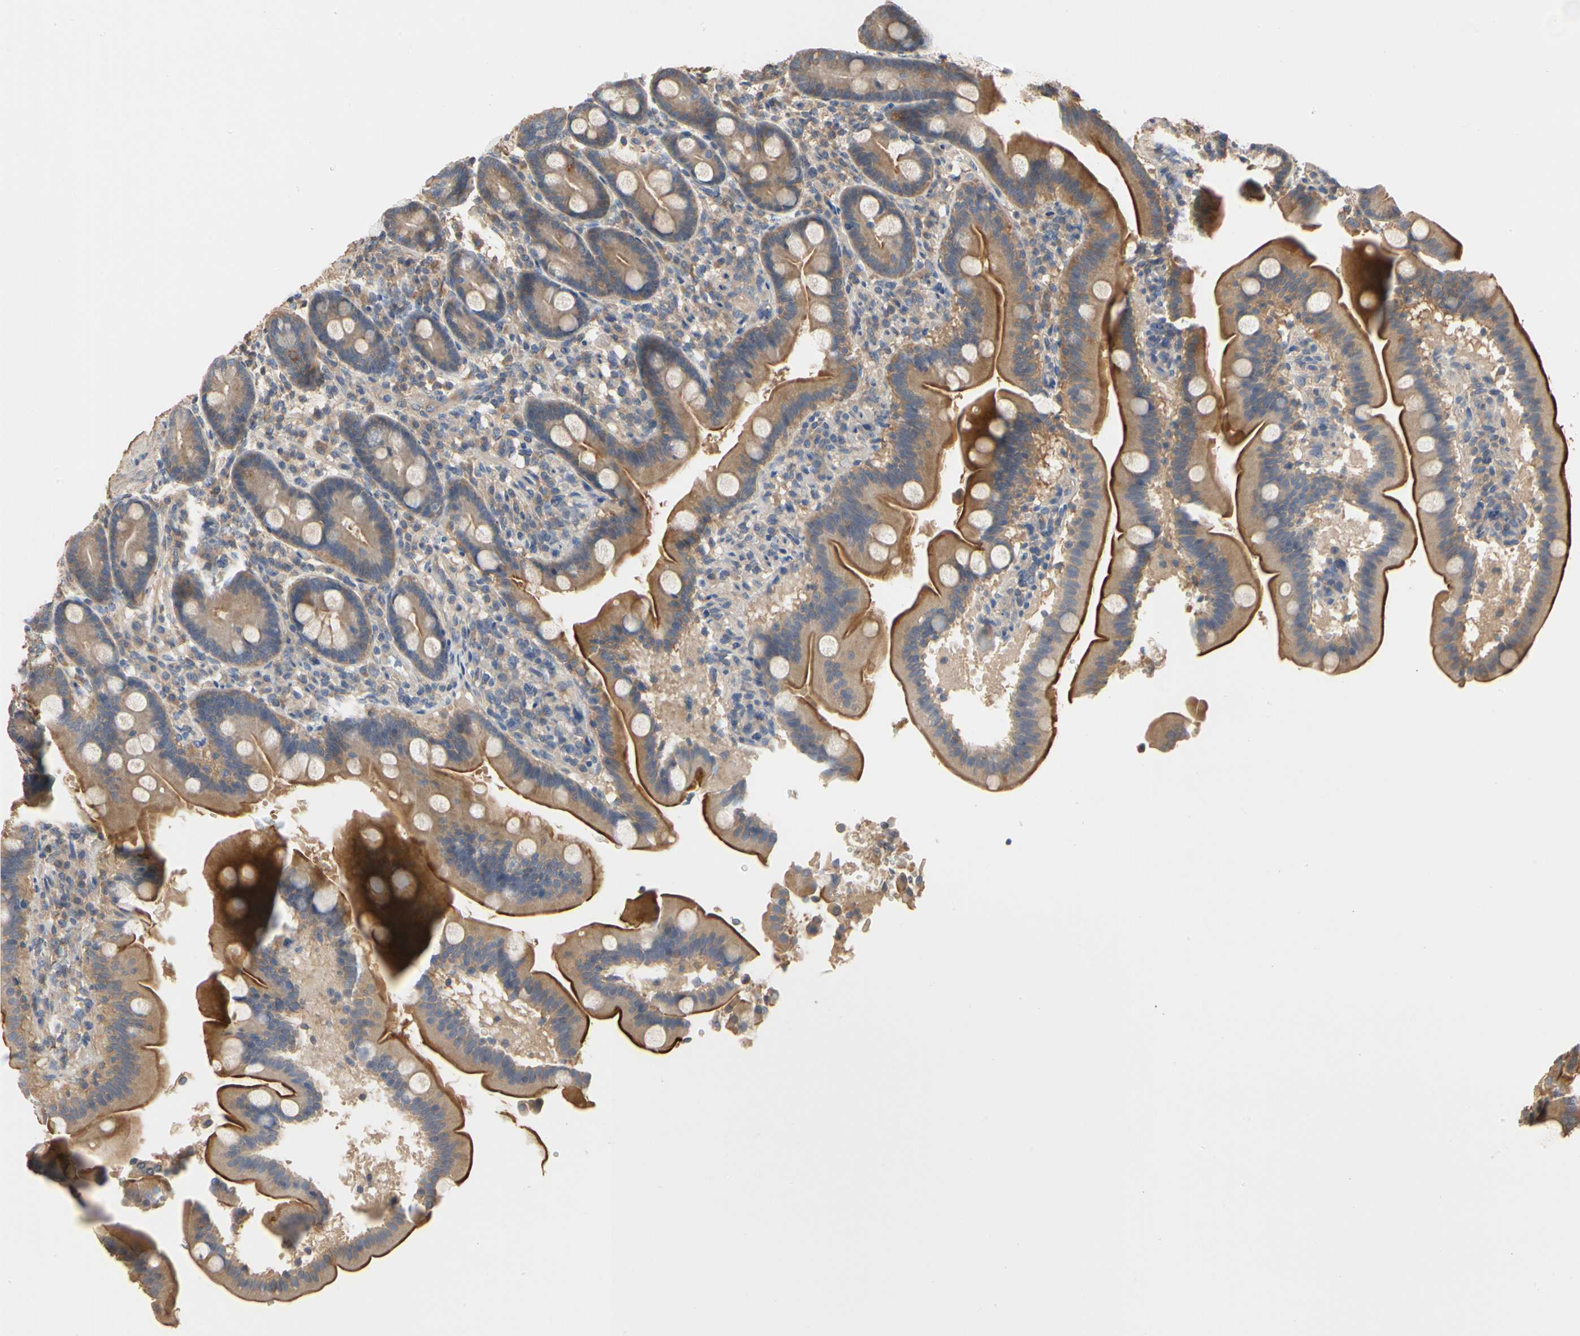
{"staining": {"intensity": "moderate", "quantity": ">75%", "location": "cytoplasmic/membranous"}, "tissue": "duodenum", "cell_type": "Glandular cells", "image_type": "normal", "snomed": [{"axis": "morphology", "description": "Normal tissue, NOS"}, {"axis": "topography", "description": "Duodenum"}], "caption": "Protein staining by IHC displays moderate cytoplasmic/membranous expression in approximately >75% of glandular cells in normal duodenum.", "gene": "PDZK1", "patient": {"sex": "male", "age": 54}}